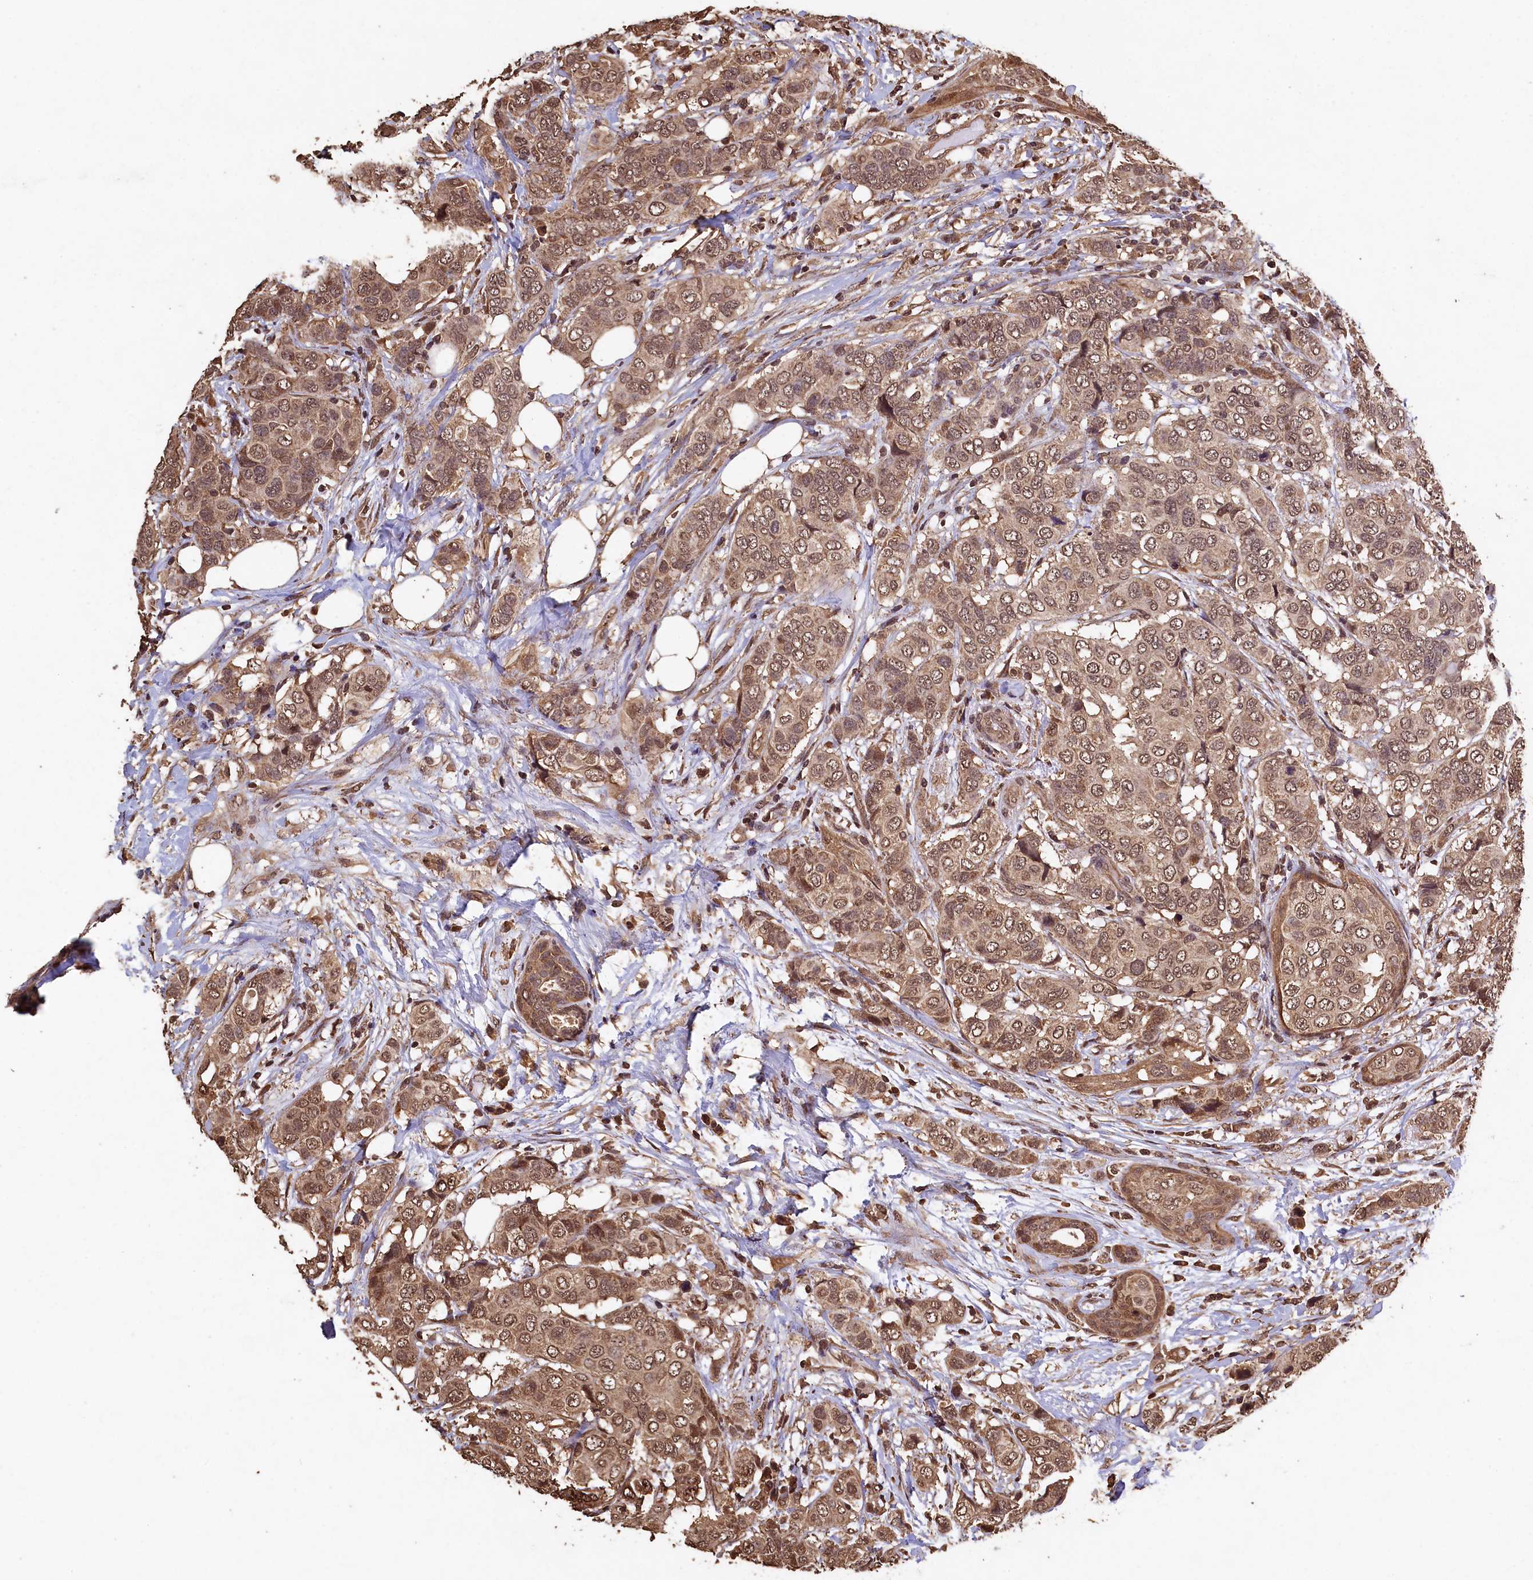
{"staining": {"intensity": "moderate", "quantity": ">75%", "location": "cytoplasmic/membranous,nuclear"}, "tissue": "breast cancer", "cell_type": "Tumor cells", "image_type": "cancer", "snomed": [{"axis": "morphology", "description": "Lobular carcinoma"}, {"axis": "topography", "description": "Breast"}], "caption": "This is an image of immunohistochemistry (IHC) staining of breast cancer, which shows moderate positivity in the cytoplasmic/membranous and nuclear of tumor cells.", "gene": "CEP57L1", "patient": {"sex": "female", "age": 51}}